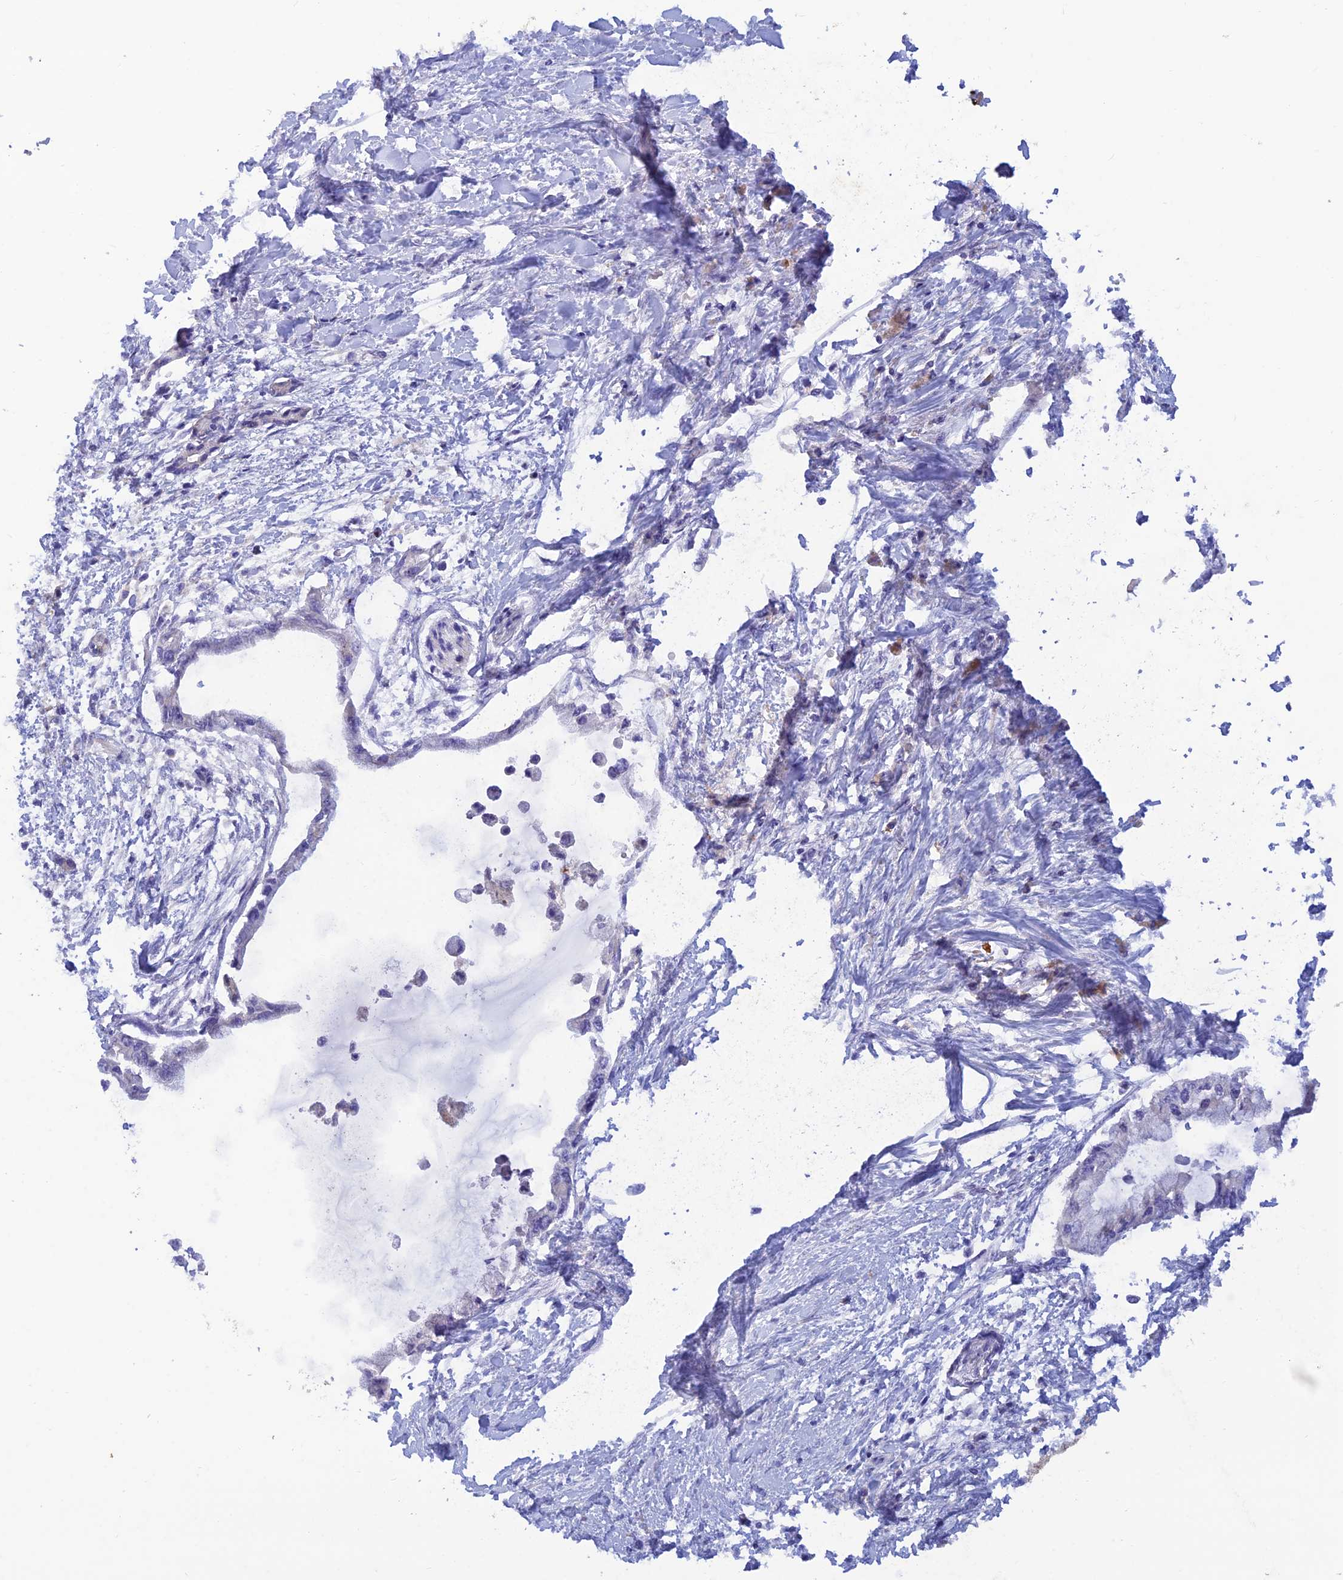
{"staining": {"intensity": "negative", "quantity": "none", "location": "none"}, "tissue": "pancreatic cancer", "cell_type": "Tumor cells", "image_type": "cancer", "snomed": [{"axis": "morphology", "description": "Adenocarcinoma, NOS"}, {"axis": "topography", "description": "Pancreas"}], "caption": "Immunohistochemistry image of pancreatic cancer stained for a protein (brown), which exhibits no staining in tumor cells.", "gene": "GMCL1", "patient": {"sex": "male", "age": 48}}